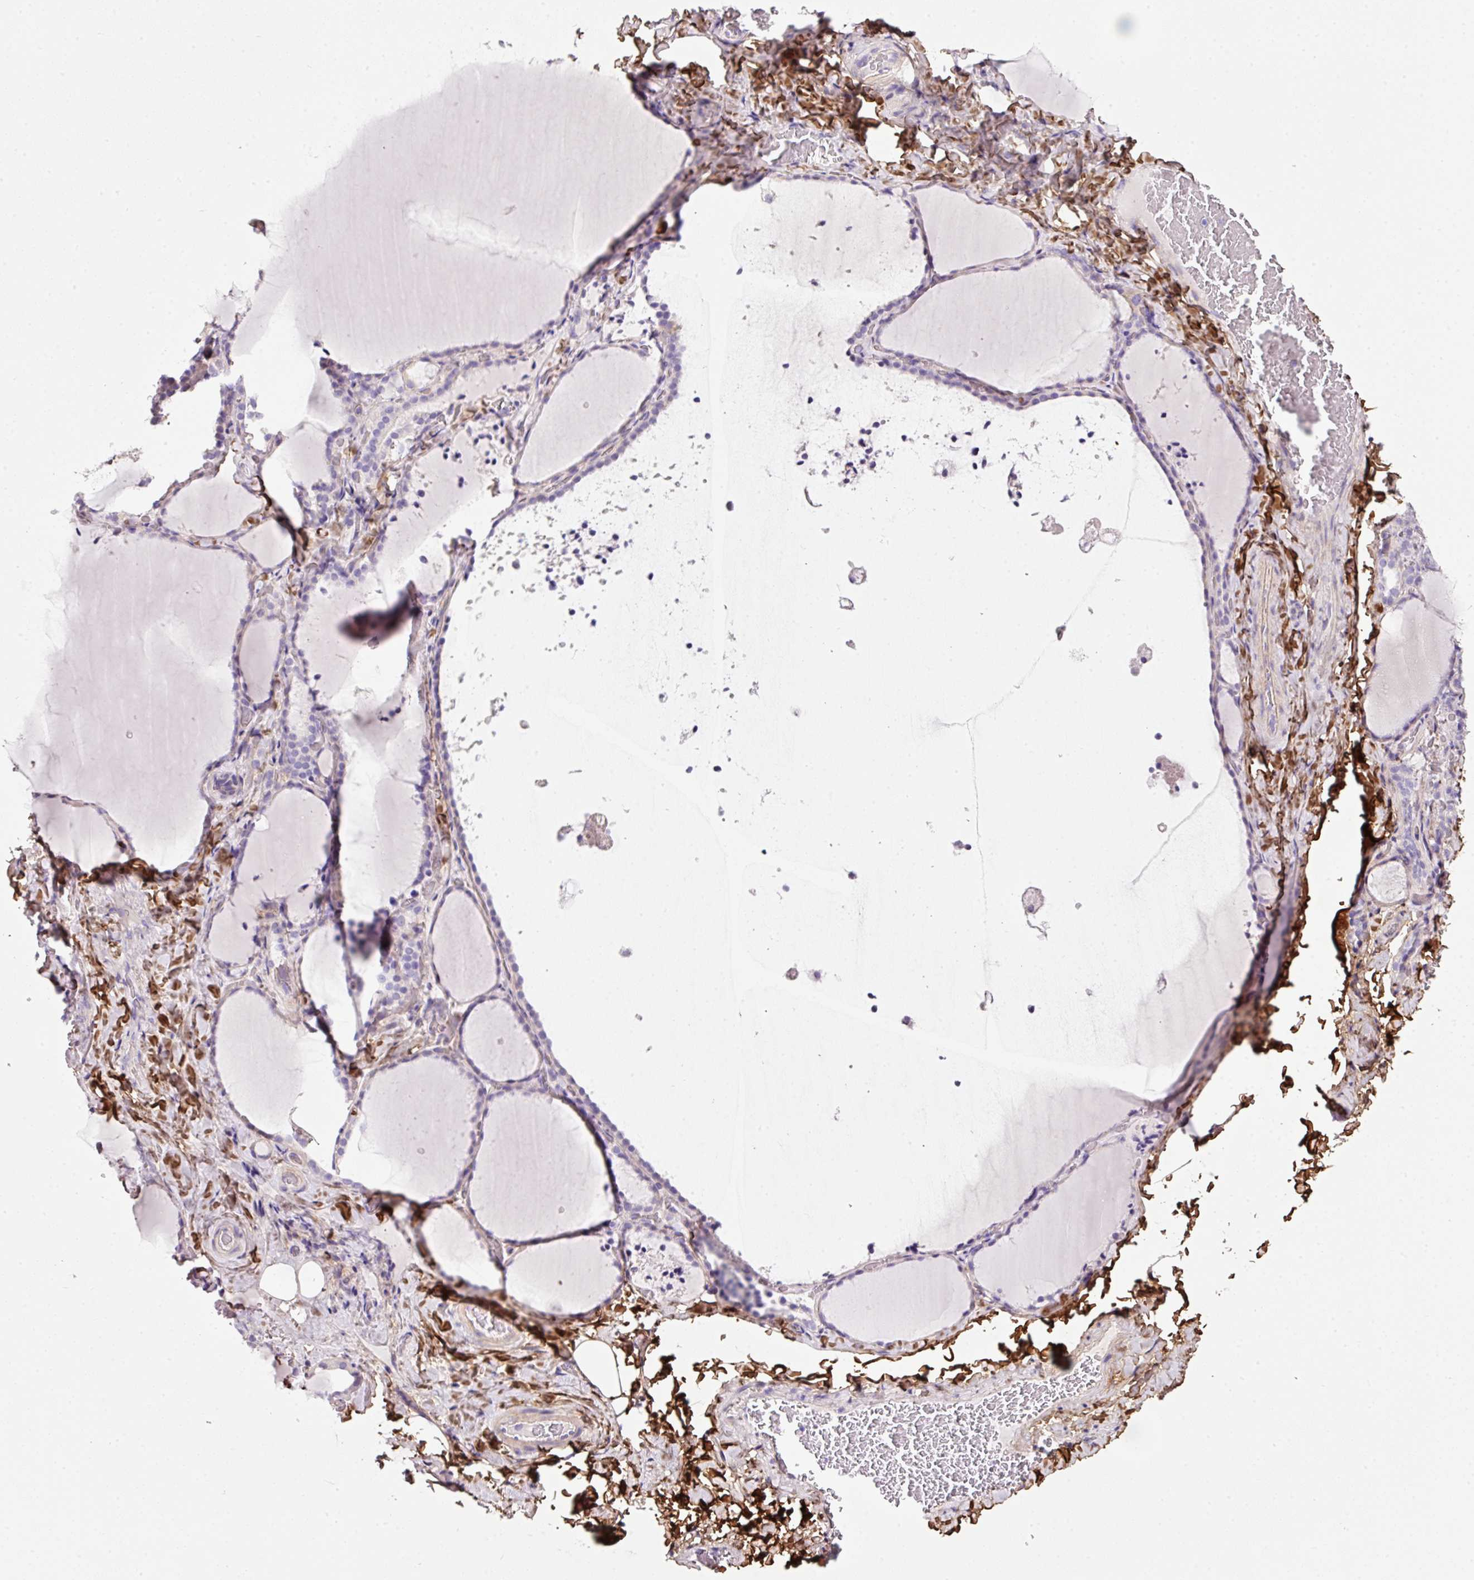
{"staining": {"intensity": "negative", "quantity": "none", "location": "none"}, "tissue": "thyroid gland", "cell_type": "Glandular cells", "image_type": "normal", "snomed": [{"axis": "morphology", "description": "Normal tissue, NOS"}, {"axis": "topography", "description": "Thyroid gland"}], "caption": "Thyroid gland stained for a protein using immunohistochemistry demonstrates no staining glandular cells.", "gene": "SOS2", "patient": {"sex": "female", "age": 22}}